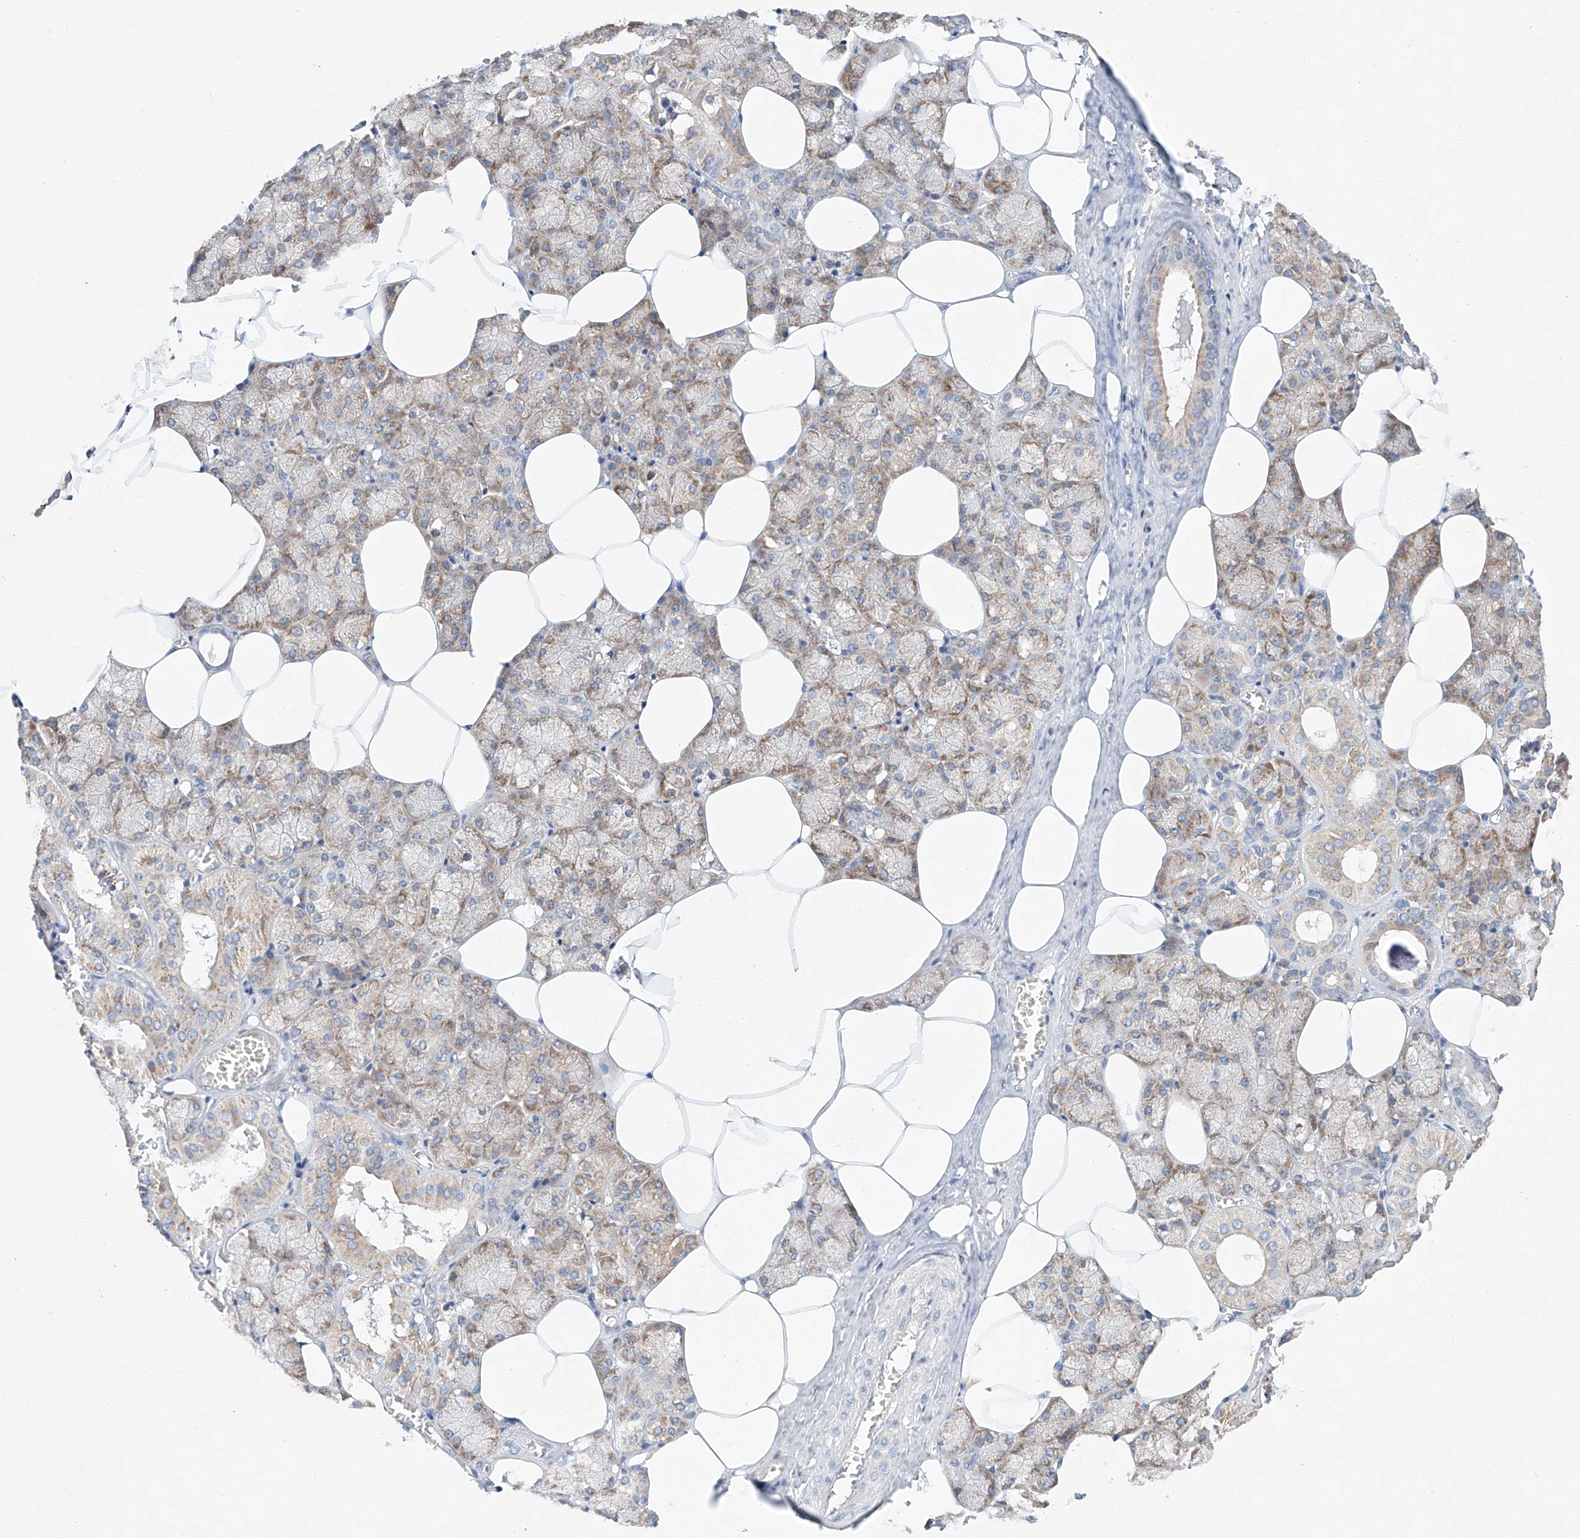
{"staining": {"intensity": "moderate", "quantity": "25%-75%", "location": "cytoplasmic/membranous"}, "tissue": "salivary gland", "cell_type": "Glandular cells", "image_type": "normal", "snomed": [{"axis": "morphology", "description": "Normal tissue, NOS"}, {"axis": "topography", "description": "Salivary gland"}], "caption": "Normal salivary gland was stained to show a protein in brown. There is medium levels of moderate cytoplasmic/membranous staining in approximately 25%-75% of glandular cells.", "gene": "FASTK", "patient": {"sex": "male", "age": 62}}